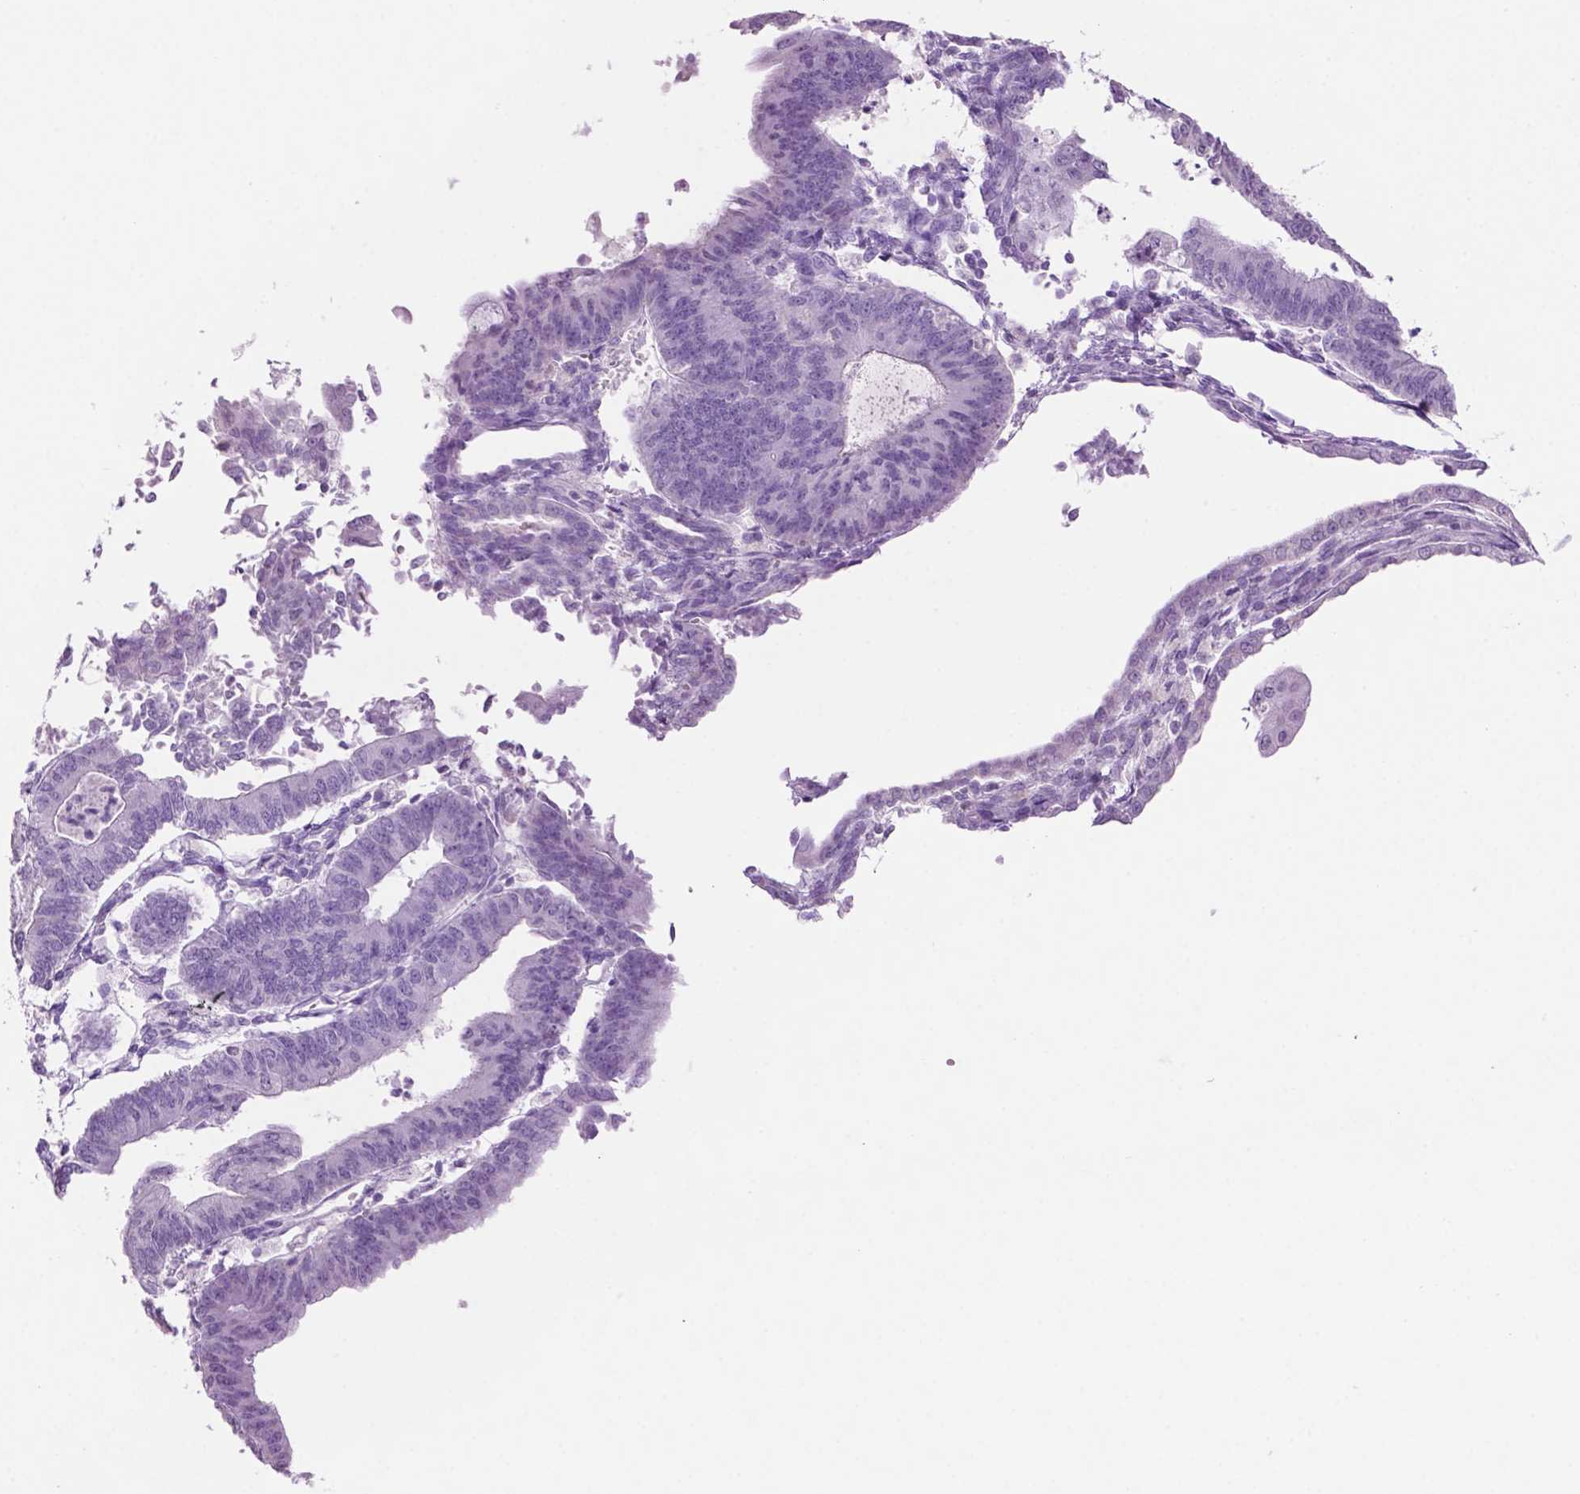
{"staining": {"intensity": "negative", "quantity": "none", "location": "none"}, "tissue": "endometrial cancer", "cell_type": "Tumor cells", "image_type": "cancer", "snomed": [{"axis": "morphology", "description": "Adenocarcinoma, NOS"}, {"axis": "topography", "description": "Endometrium"}], "caption": "This is an IHC histopathology image of endometrial cancer (adenocarcinoma). There is no positivity in tumor cells.", "gene": "PHGR1", "patient": {"sex": "female", "age": 65}}